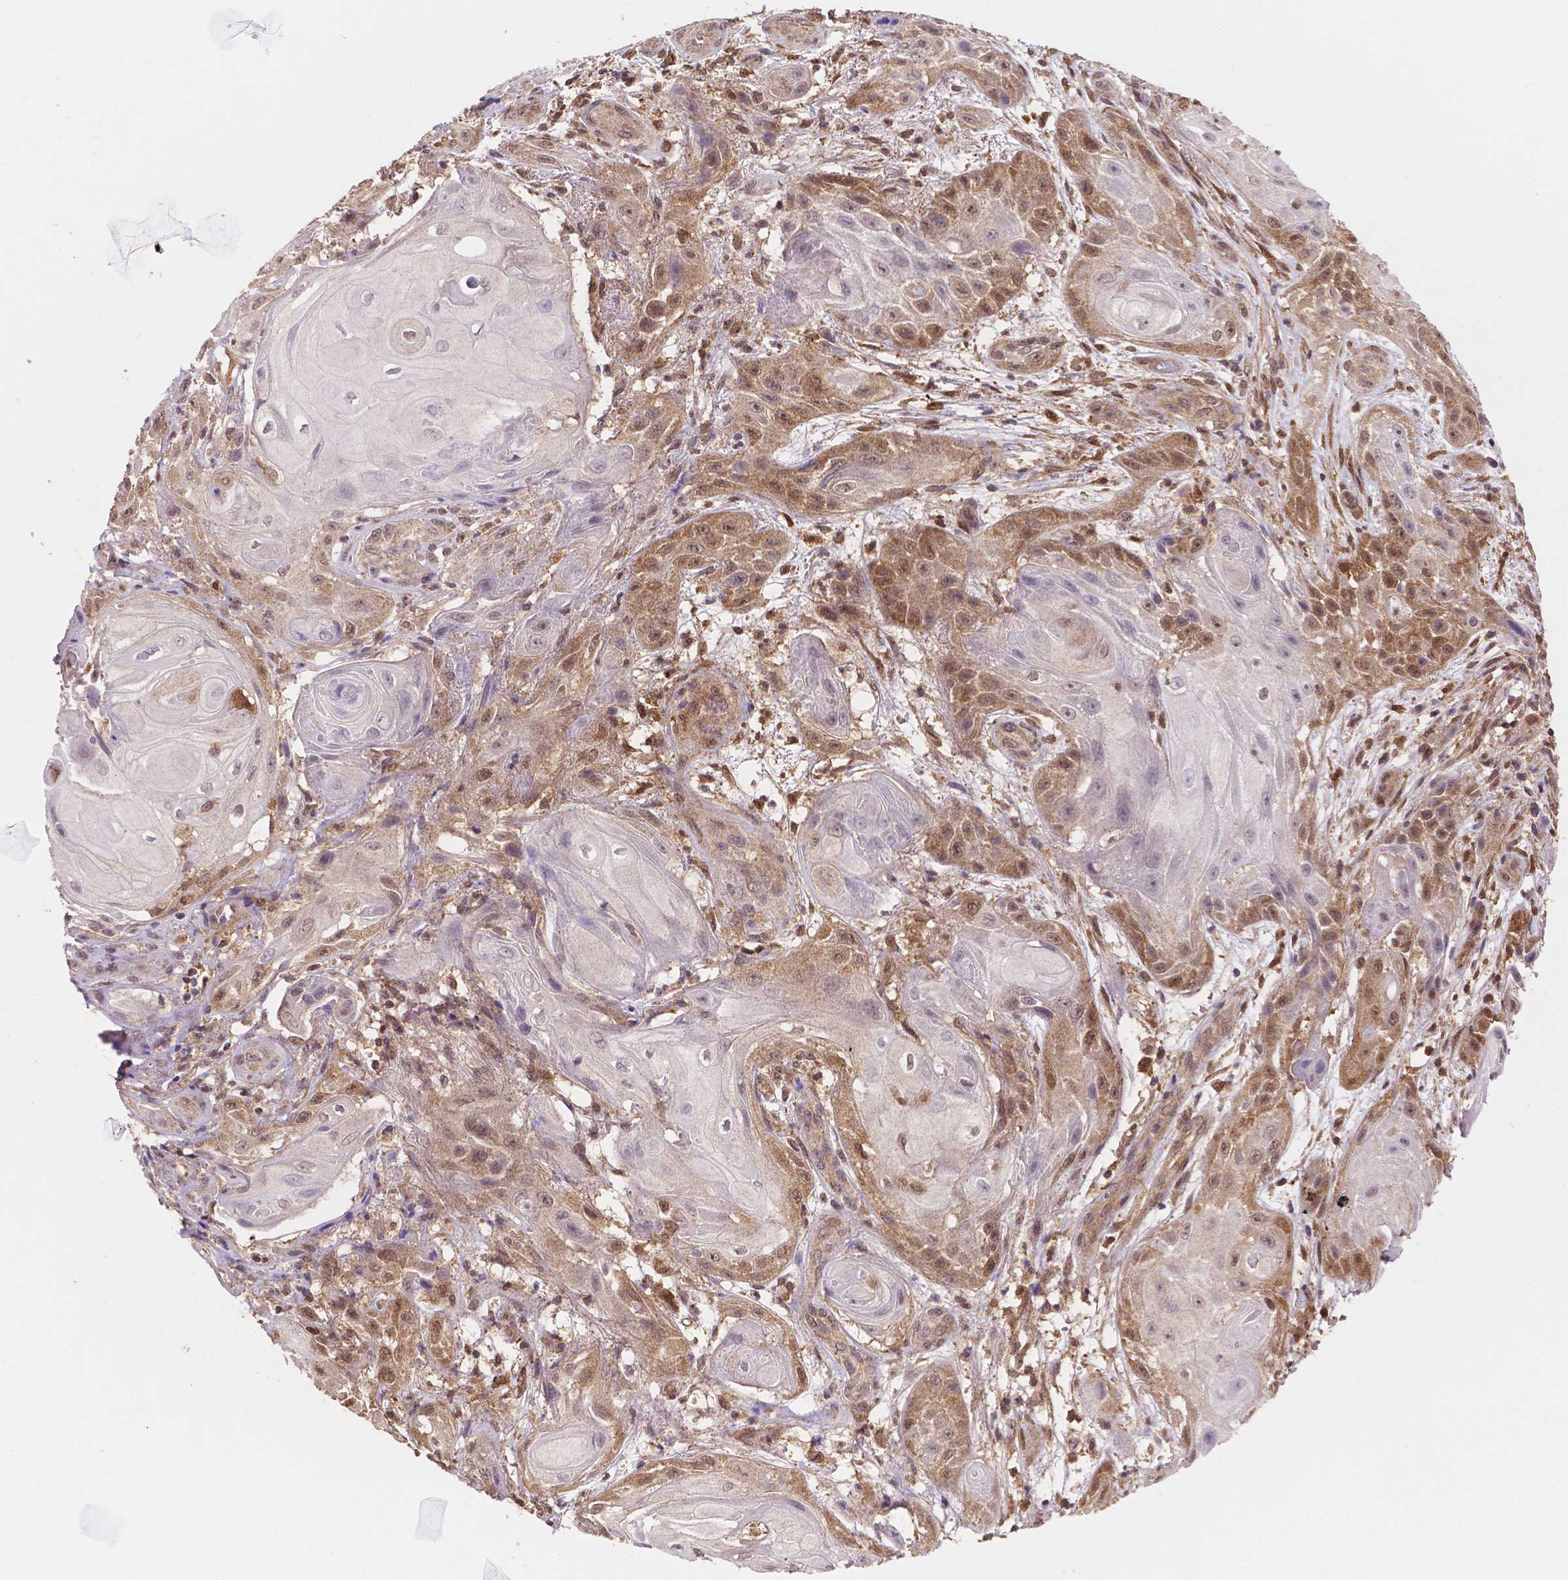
{"staining": {"intensity": "moderate", "quantity": "25%-75%", "location": "cytoplasmic/membranous,nuclear"}, "tissue": "skin cancer", "cell_type": "Tumor cells", "image_type": "cancer", "snomed": [{"axis": "morphology", "description": "Squamous cell carcinoma, NOS"}, {"axis": "topography", "description": "Skin"}], "caption": "This micrograph shows immunohistochemistry (IHC) staining of skin cancer (squamous cell carcinoma), with medium moderate cytoplasmic/membranous and nuclear positivity in approximately 25%-75% of tumor cells.", "gene": "UBE2L6", "patient": {"sex": "male", "age": 62}}